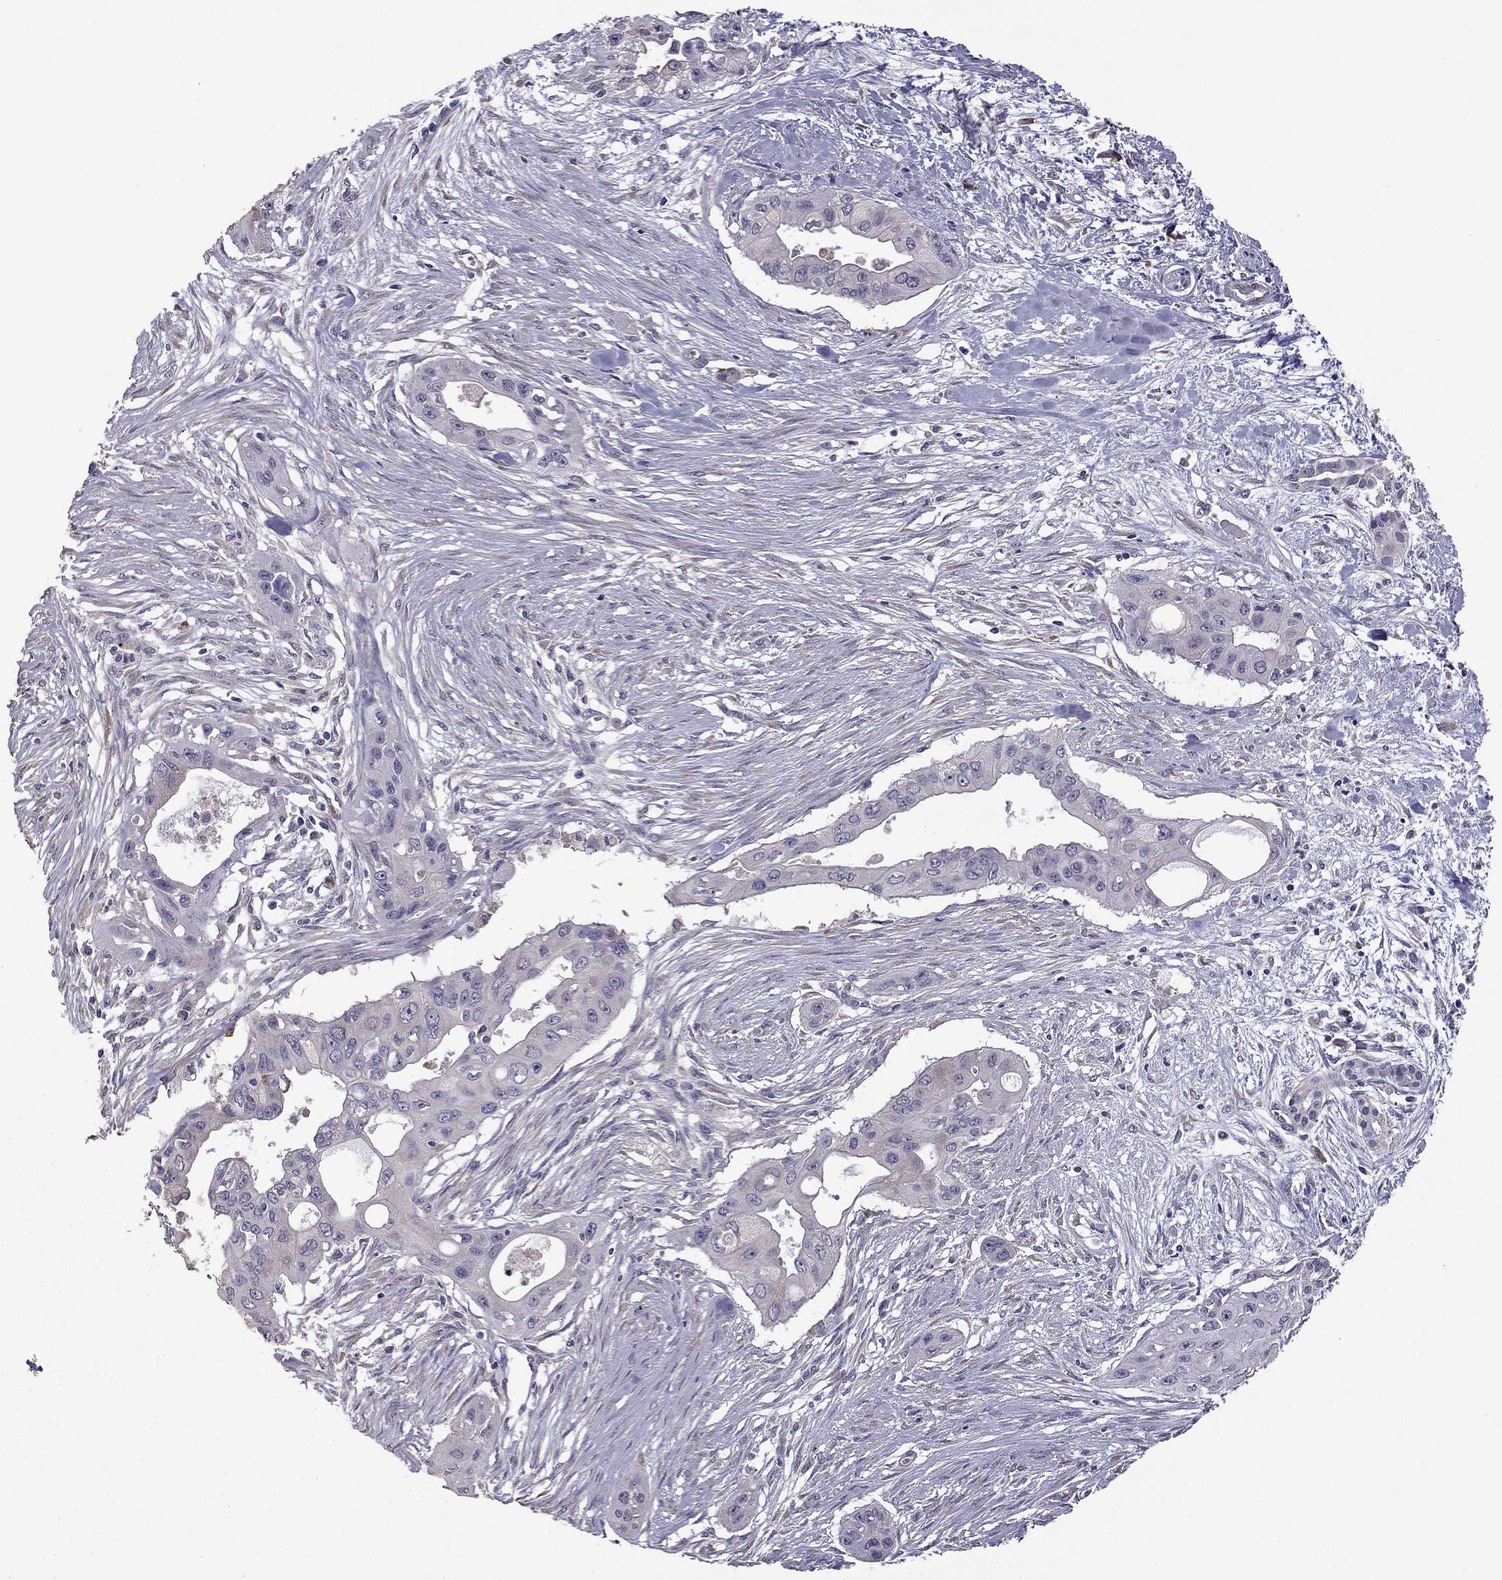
{"staining": {"intensity": "negative", "quantity": "none", "location": "none"}, "tissue": "pancreatic cancer", "cell_type": "Tumor cells", "image_type": "cancer", "snomed": [{"axis": "morphology", "description": "Adenocarcinoma, NOS"}, {"axis": "topography", "description": "Pancreas"}], "caption": "This photomicrograph is of adenocarcinoma (pancreatic) stained with immunohistochemistry to label a protein in brown with the nuclei are counter-stained blue. There is no positivity in tumor cells. (DAB immunohistochemistry (IHC) with hematoxylin counter stain).", "gene": "CDH9", "patient": {"sex": "male", "age": 60}}